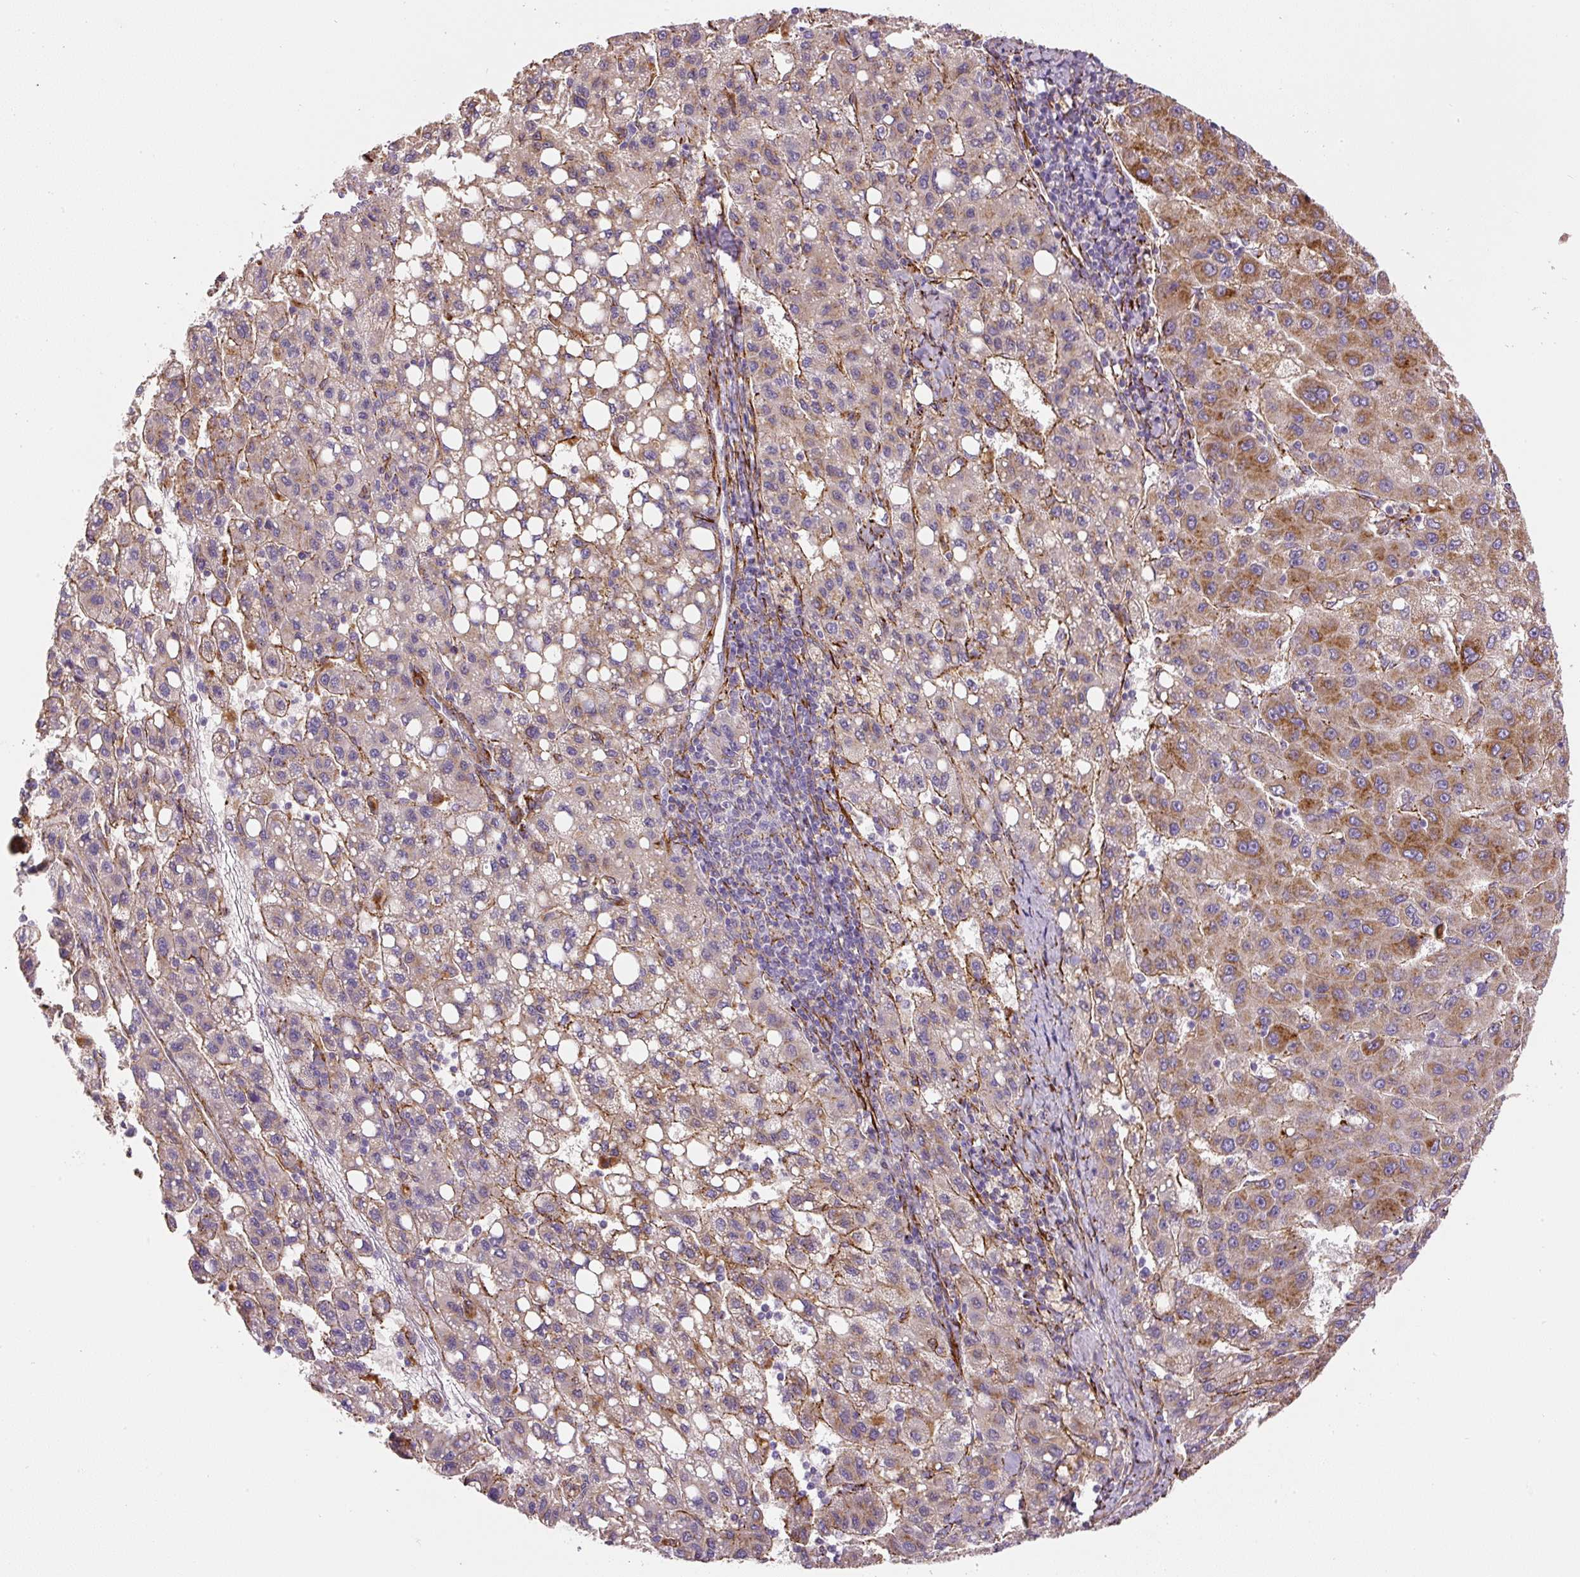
{"staining": {"intensity": "moderate", "quantity": "25%-75%", "location": "cytoplasmic/membranous"}, "tissue": "liver cancer", "cell_type": "Tumor cells", "image_type": "cancer", "snomed": [{"axis": "morphology", "description": "Carcinoma, Hepatocellular, NOS"}, {"axis": "topography", "description": "Liver"}], "caption": "This histopathology image exhibits immunohistochemistry staining of liver hepatocellular carcinoma, with medium moderate cytoplasmic/membranous positivity in about 25%-75% of tumor cells.", "gene": "RNF170", "patient": {"sex": "female", "age": 82}}